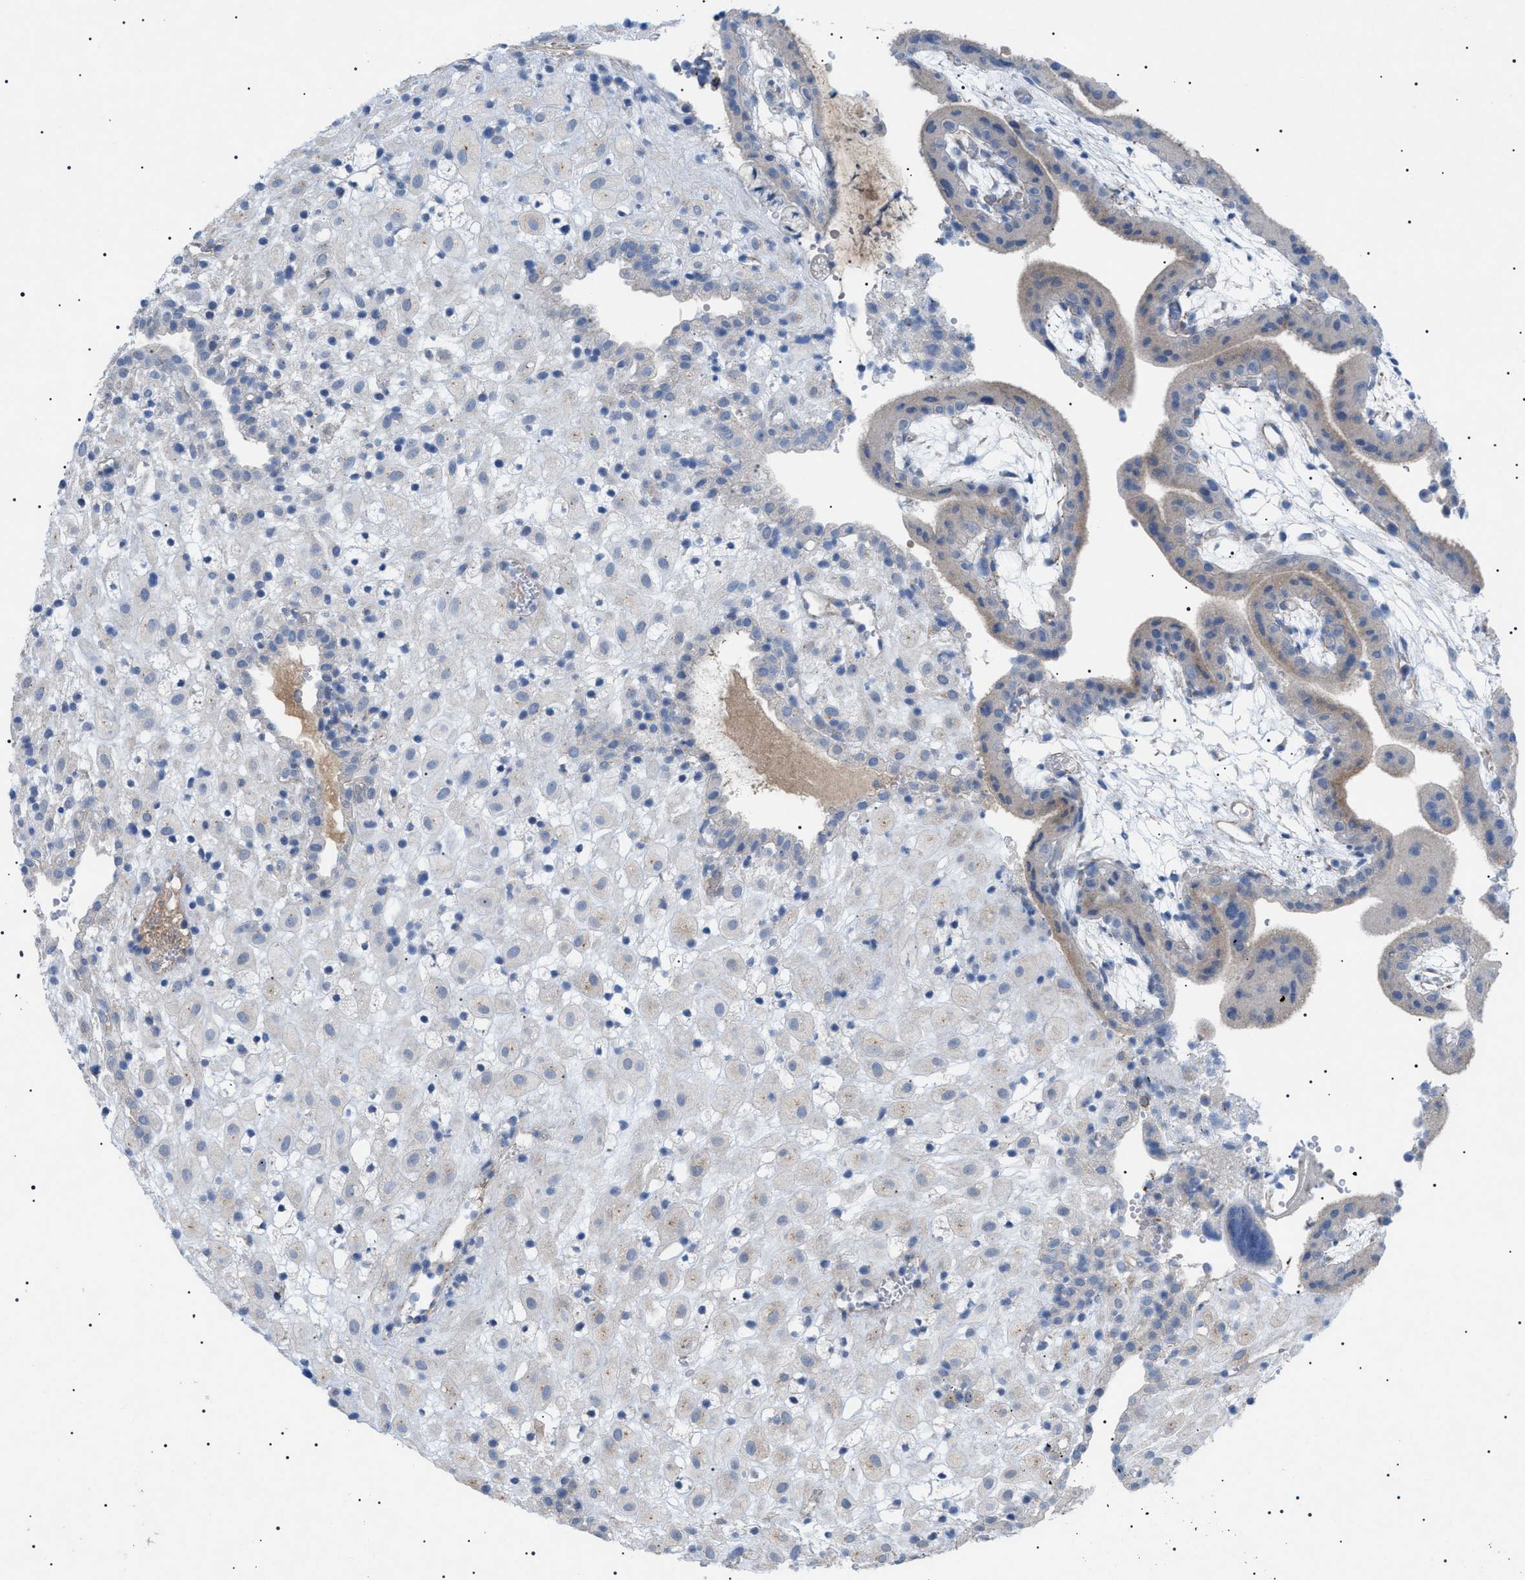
{"staining": {"intensity": "weak", "quantity": "<25%", "location": "cytoplasmic/membranous"}, "tissue": "placenta", "cell_type": "Decidual cells", "image_type": "normal", "snomed": [{"axis": "morphology", "description": "Normal tissue, NOS"}, {"axis": "topography", "description": "Placenta"}], "caption": "IHC micrograph of normal placenta: placenta stained with DAB (3,3'-diaminobenzidine) demonstrates no significant protein positivity in decidual cells.", "gene": "ADAMTS1", "patient": {"sex": "female", "age": 18}}